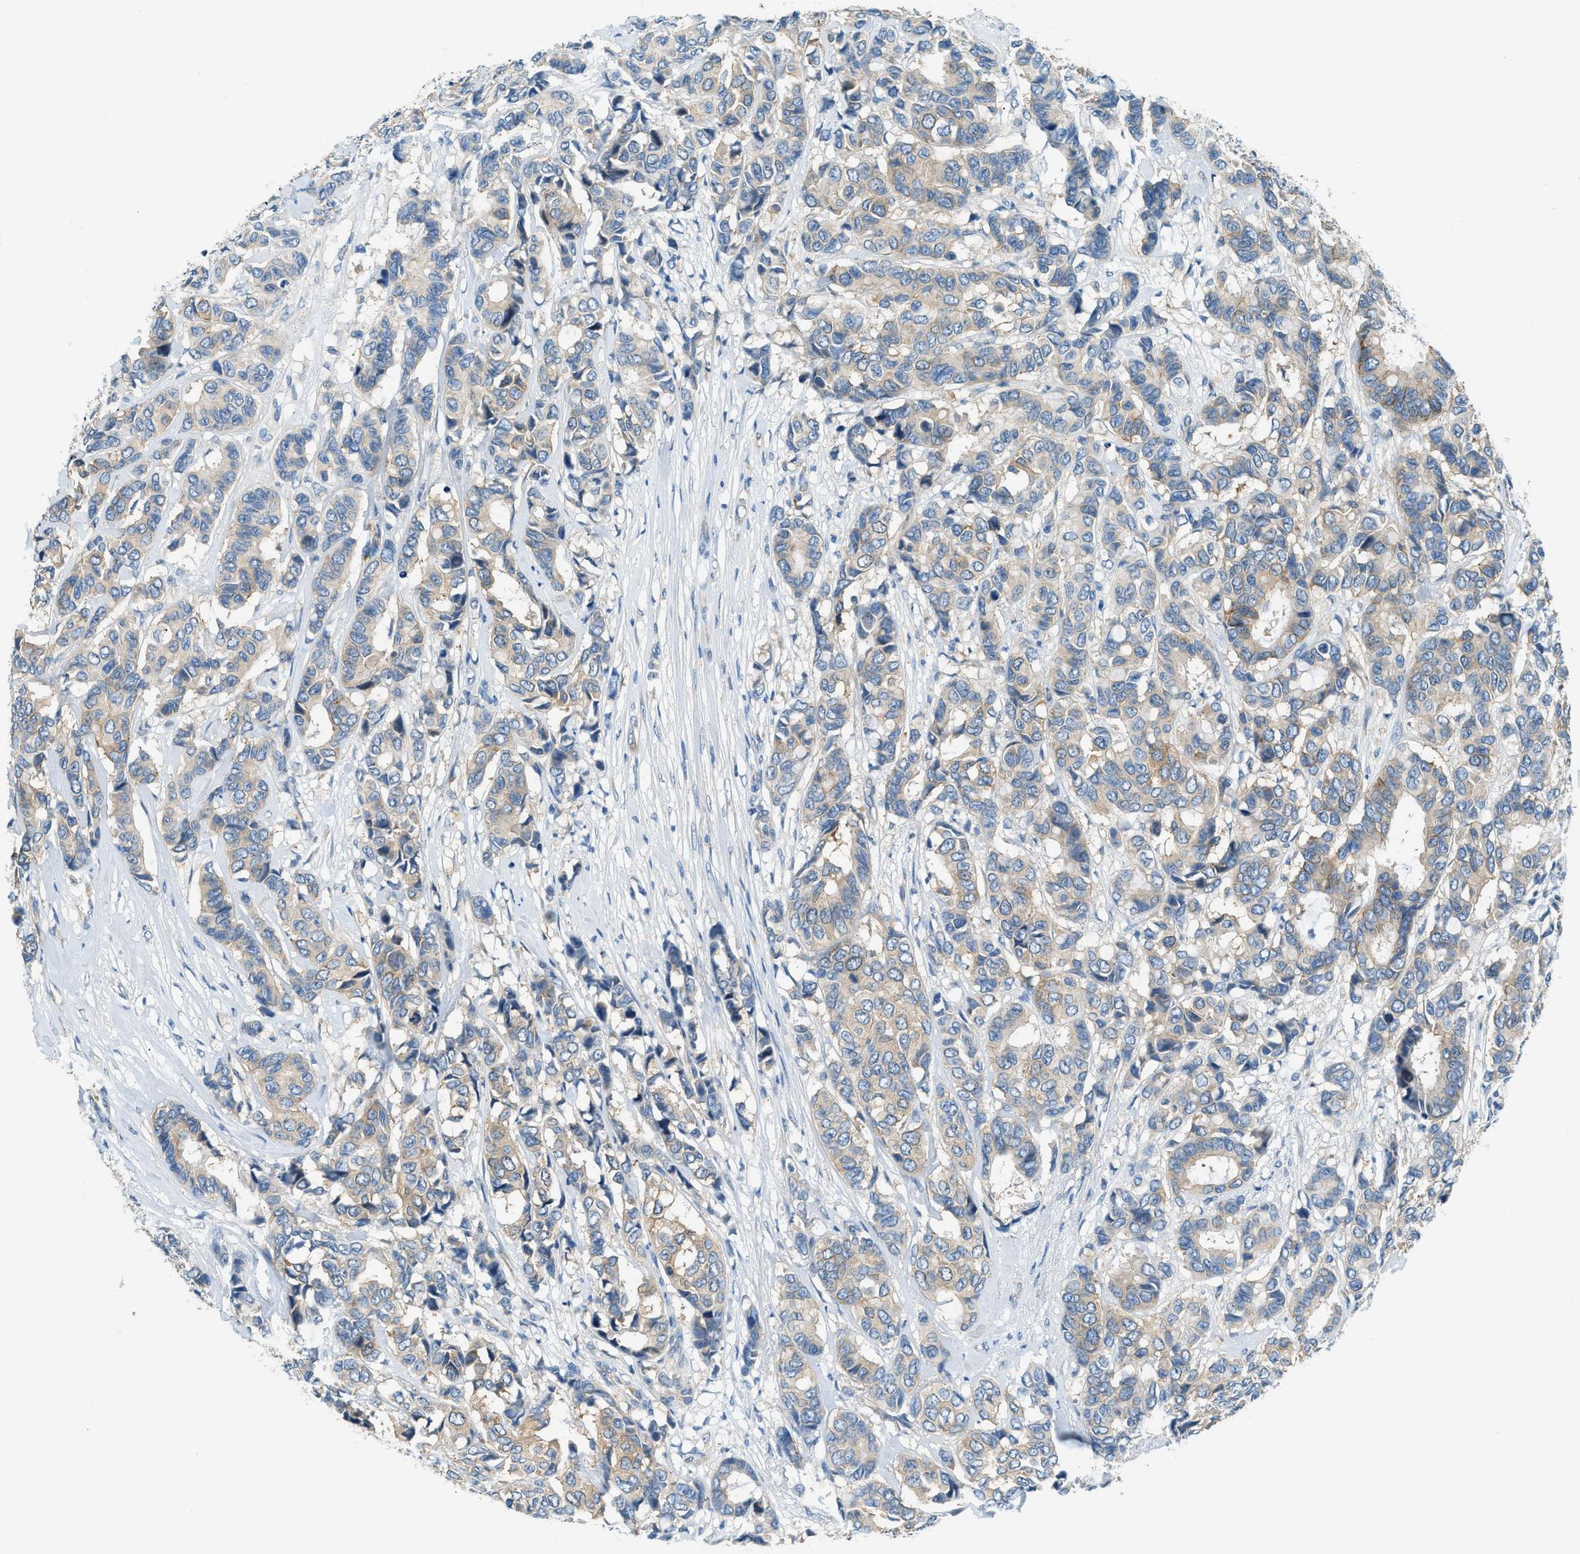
{"staining": {"intensity": "weak", "quantity": "<25%", "location": "cytoplasmic/membranous"}, "tissue": "breast cancer", "cell_type": "Tumor cells", "image_type": "cancer", "snomed": [{"axis": "morphology", "description": "Duct carcinoma"}, {"axis": "topography", "description": "Breast"}], "caption": "This is an immunohistochemistry micrograph of human breast cancer (infiltrating ductal carcinoma). There is no positivity in tumor cells.", "gene": "ZNF367", "patient": {"sex": "female", "age": 87}}